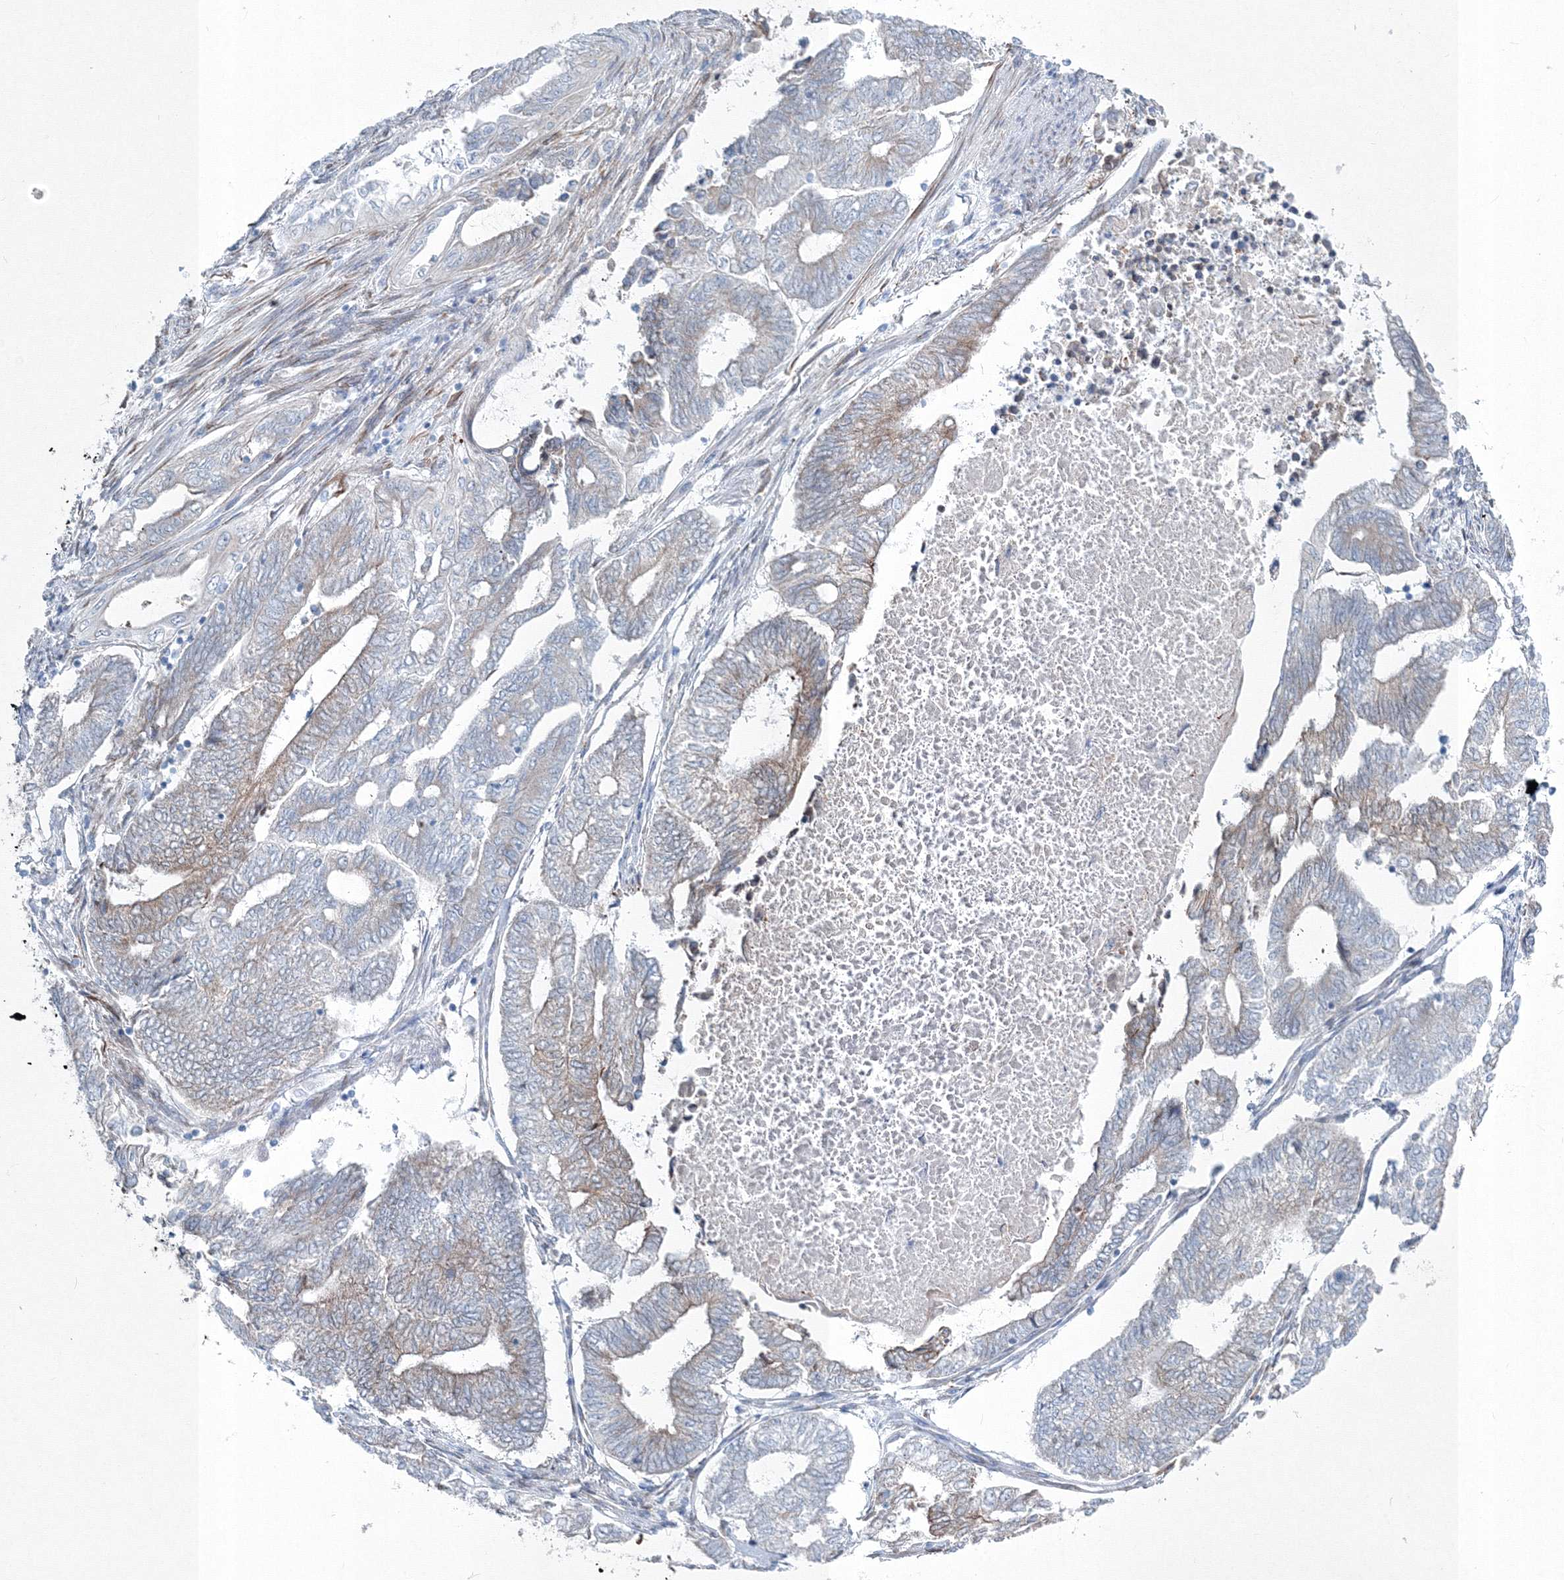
{"staining": {"intensity": "weak", "quantity": "<25%", "location": "cytoplasmic/membranous"}, "tissue": "endometrial cancer", "cell_type": "Tumor cells", "image_type": "cancer", "snomed": [{"axis": "morphology", "description": "Adenocarcinoma, NOS"}, {"axis": "topography", "description": "Uterus"}, {"axis": "topography", "description": "Endometrium"}], "caption": "Immunohistochemical staining of endometrial cancer (adenocarcinoma) reveals no significant staining in tumor cells.", "gene": "RCN1", "patient": {"sex": "female", "age": 70}}